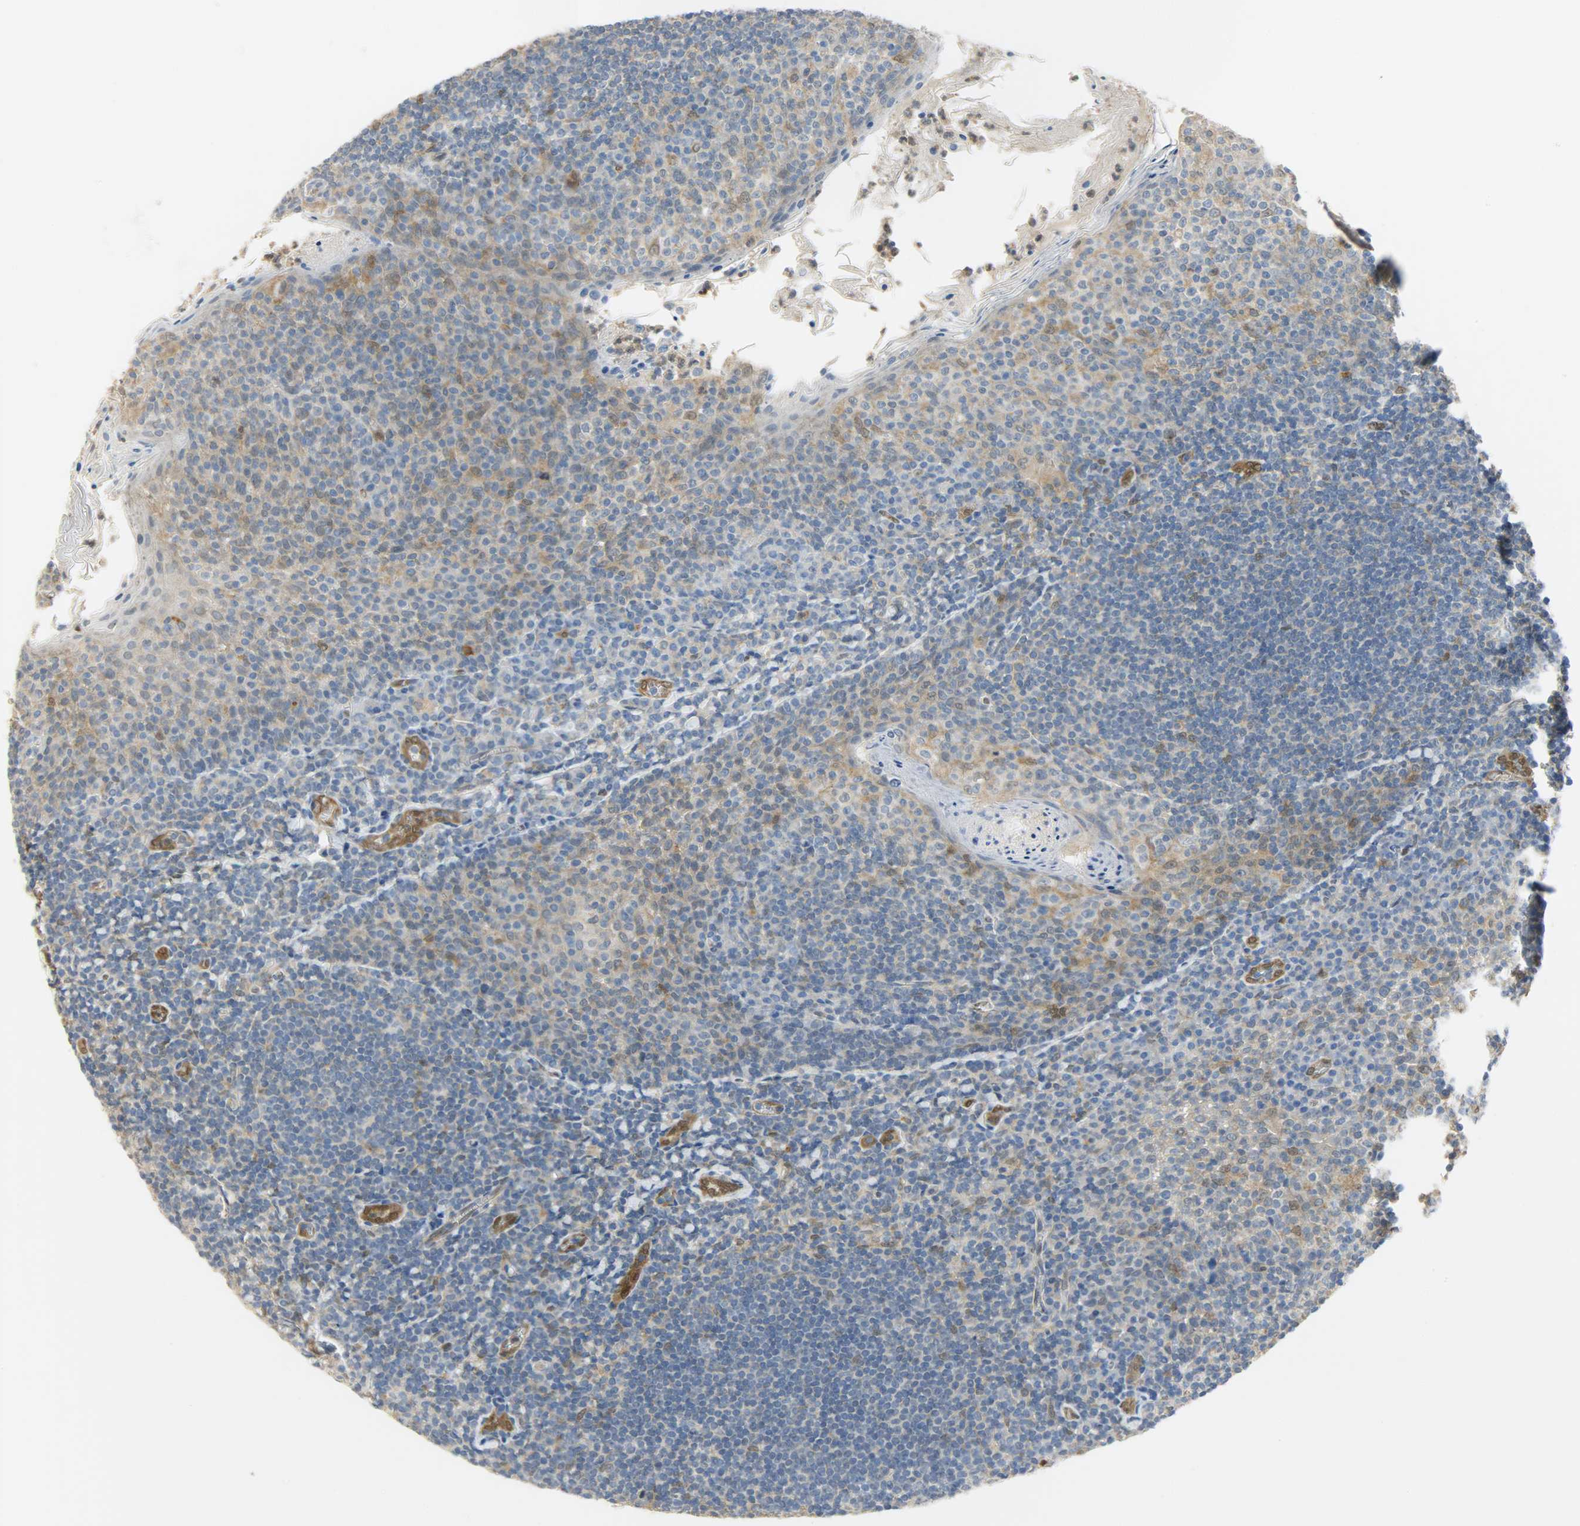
{"staining": {"intensity": "moderate", "quantity": "<25%", "location": "cytoplasmic/membranous,nuclear"}, "tissue": "tonsil", "cell_type": "Germinal center cells", "image_type": "normal", "snomed": [{"axis": "morphology", "description": "Normal tissue, NOS"}, {"axis": "topography", "description": "Tonsil"}], "caption": "Immunohistochemical staining of benign tonsil reveals low levels of moderate cytoplasmic/membranous,nuclear expression in about <25% of germinal center cells.", "gene": "FKBP1A", "patient": {"sex": "male", "age": 31}}